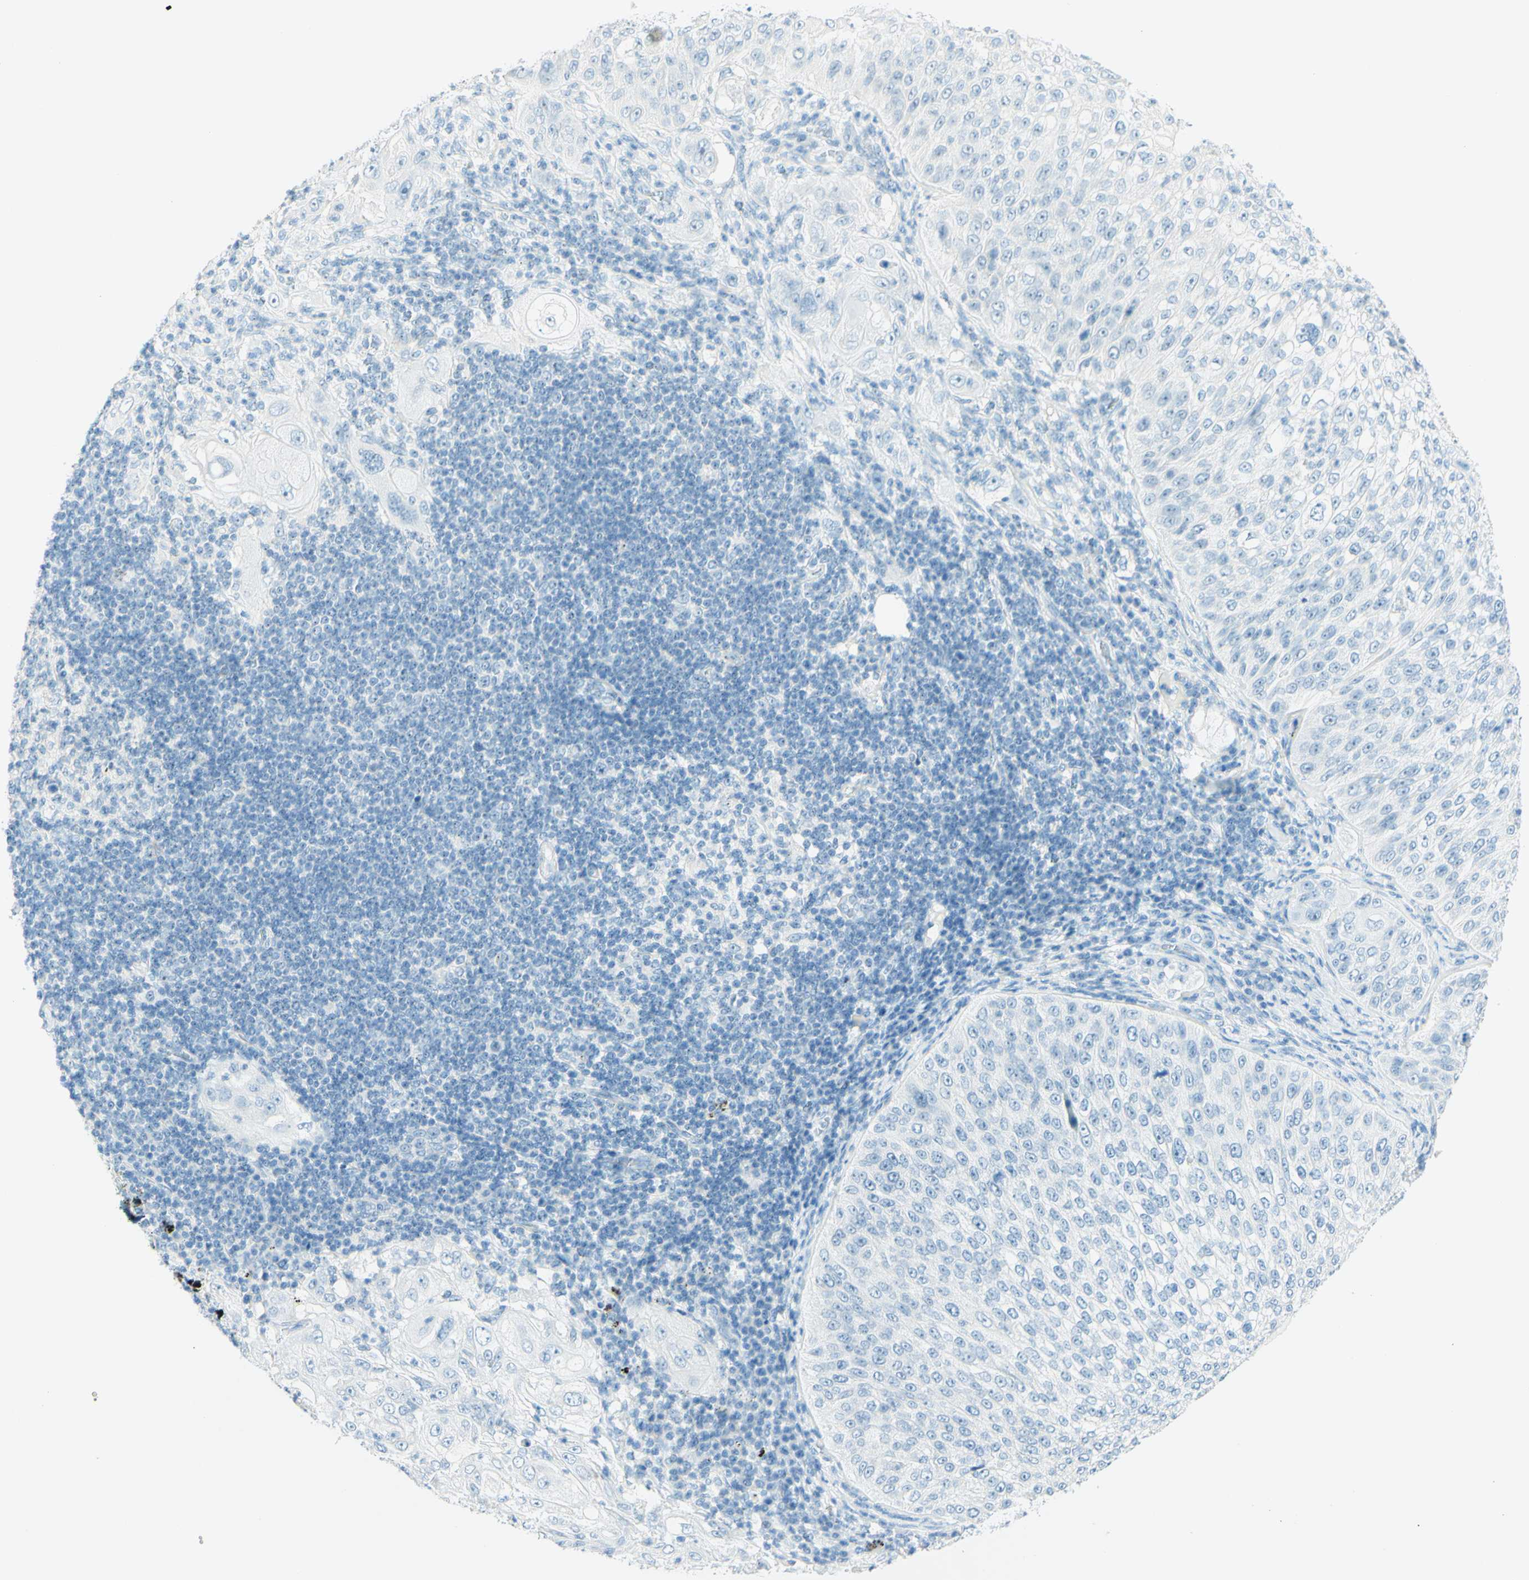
{"staining": {"intensity": "negative", "quantity": "none", "location": "none"}, "tissue": "lung cancer", "cell_type": "Tumor cells", "image_type": "cancer", "snomed": [{"axis": "morphology", "description": "Inflammation, NOS"}, {"axis": "morphology", "description": "Squamous cell carcinoma, NOS"}, {"axis": "topography", "description": "Lymph node"}, {"axis": "topography", "description": "Soft tissue"}, {"axis": "topography", "description": "Lung"}], "caption": "Tumor cells show no significant positivity in lung cancer. Brightfield microscopy of IHC stained with DAB (3,3'-diaminobenzidine) (brown) and hematoxylin (blue), captured at high magnification.", "gene": "FMR1NB", "patient": {"sex": "male", "age": 66}}